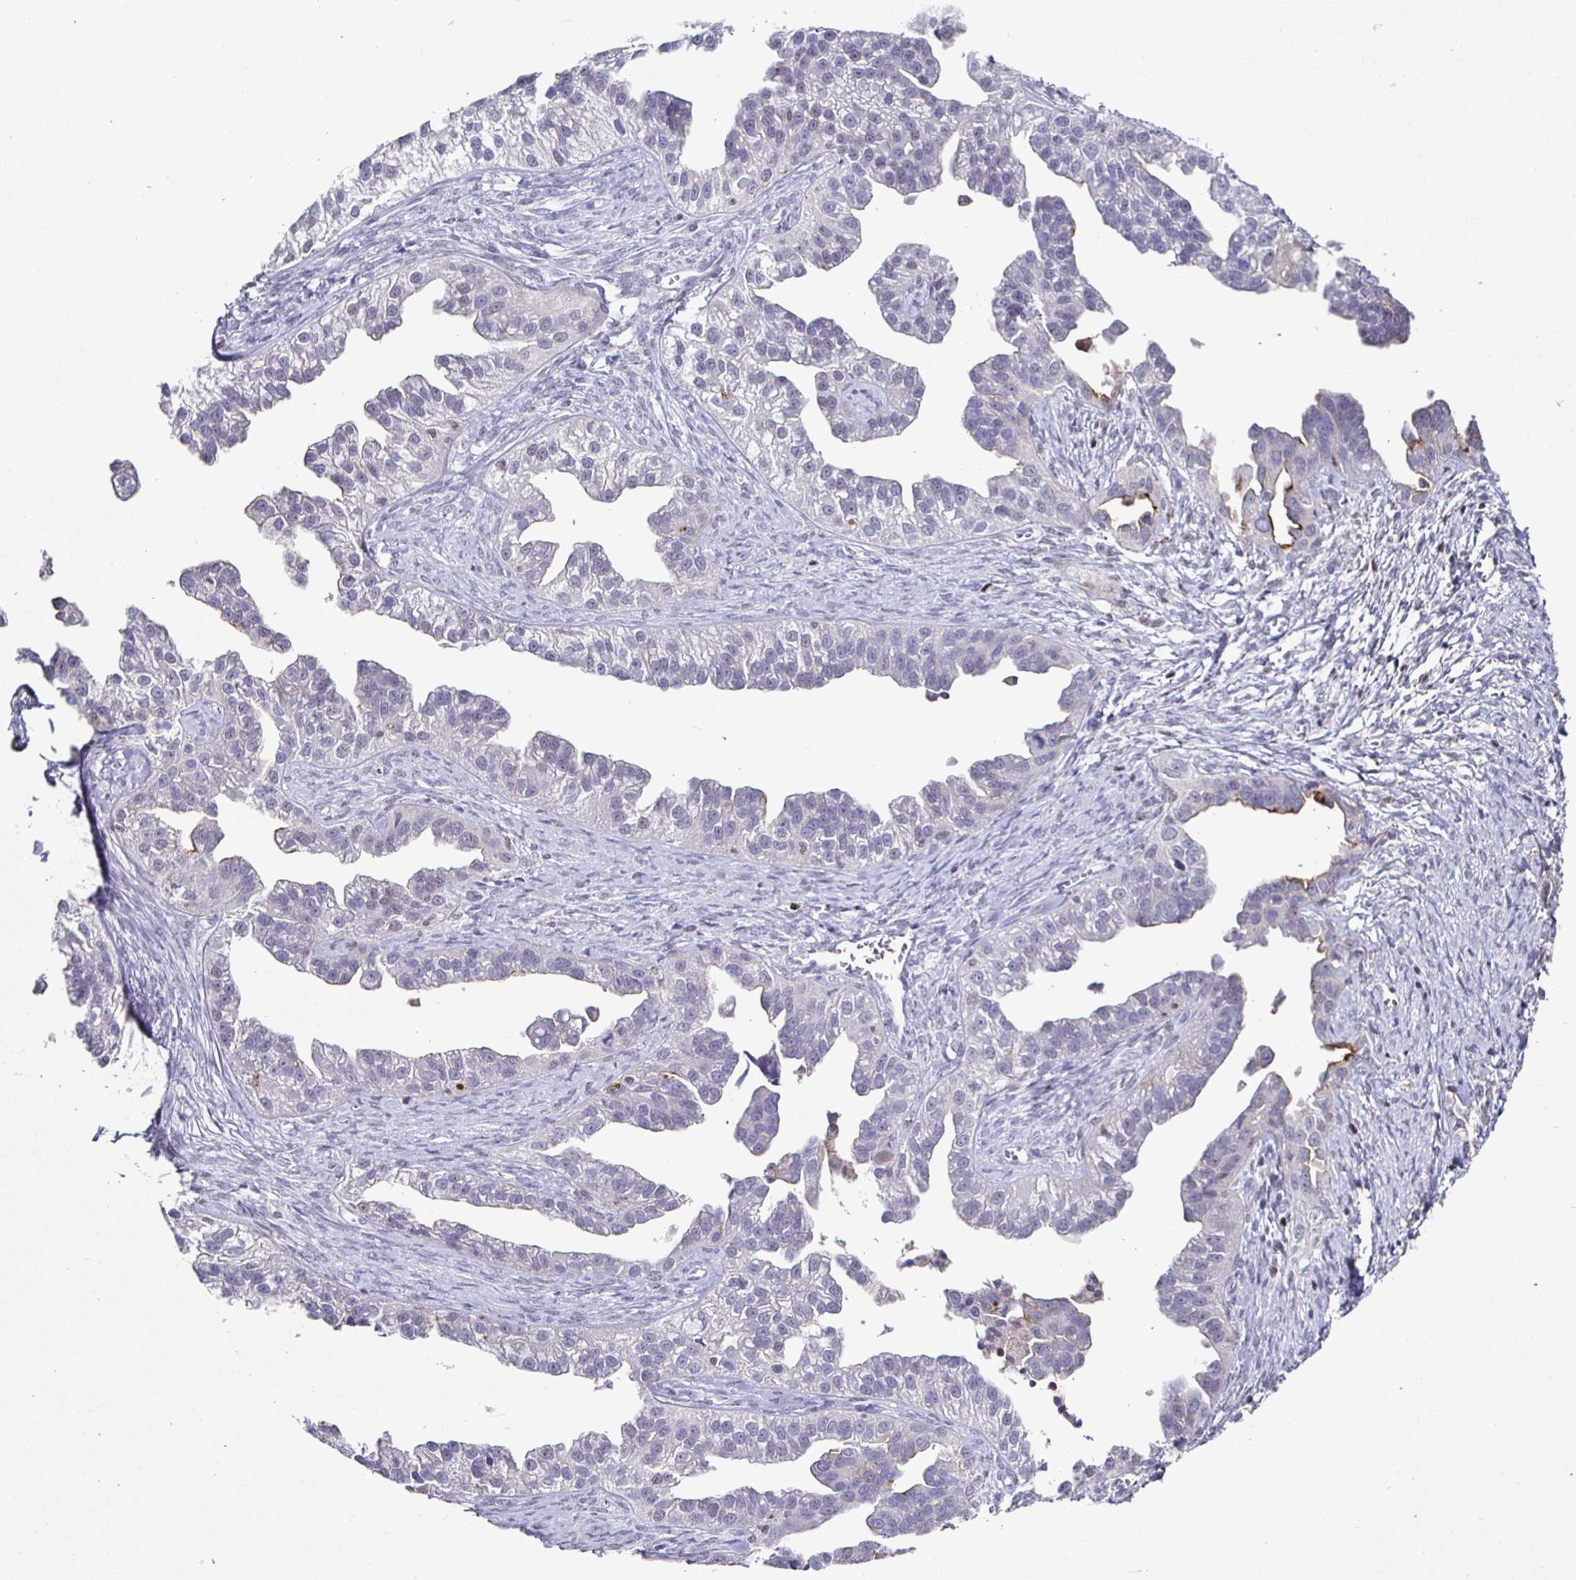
{"staining": {"intensity": "negative", "quantity": "none", "location": "none"}, "tissue": "ovarian cancer", "cell_type": "Tumor cells", "image_type": "cancer", "snomed": [{"axis": "morphology", "description": "Cystadenocarcinoma, serous, NOS"}, {"axis": "topography", "description": "Ovary"}], "caption": "A histopathology image of human ovarian serous cystadenocarcinoma is negative for staining in tumor cells. The staining was performed using DAB to visualize the protein expression in brown, while the nuclei were stained in blue with hematoxylin (Magnification: 20x).", "gene": "RUNX2", "patient": {"sex": "female", "age": 75}}